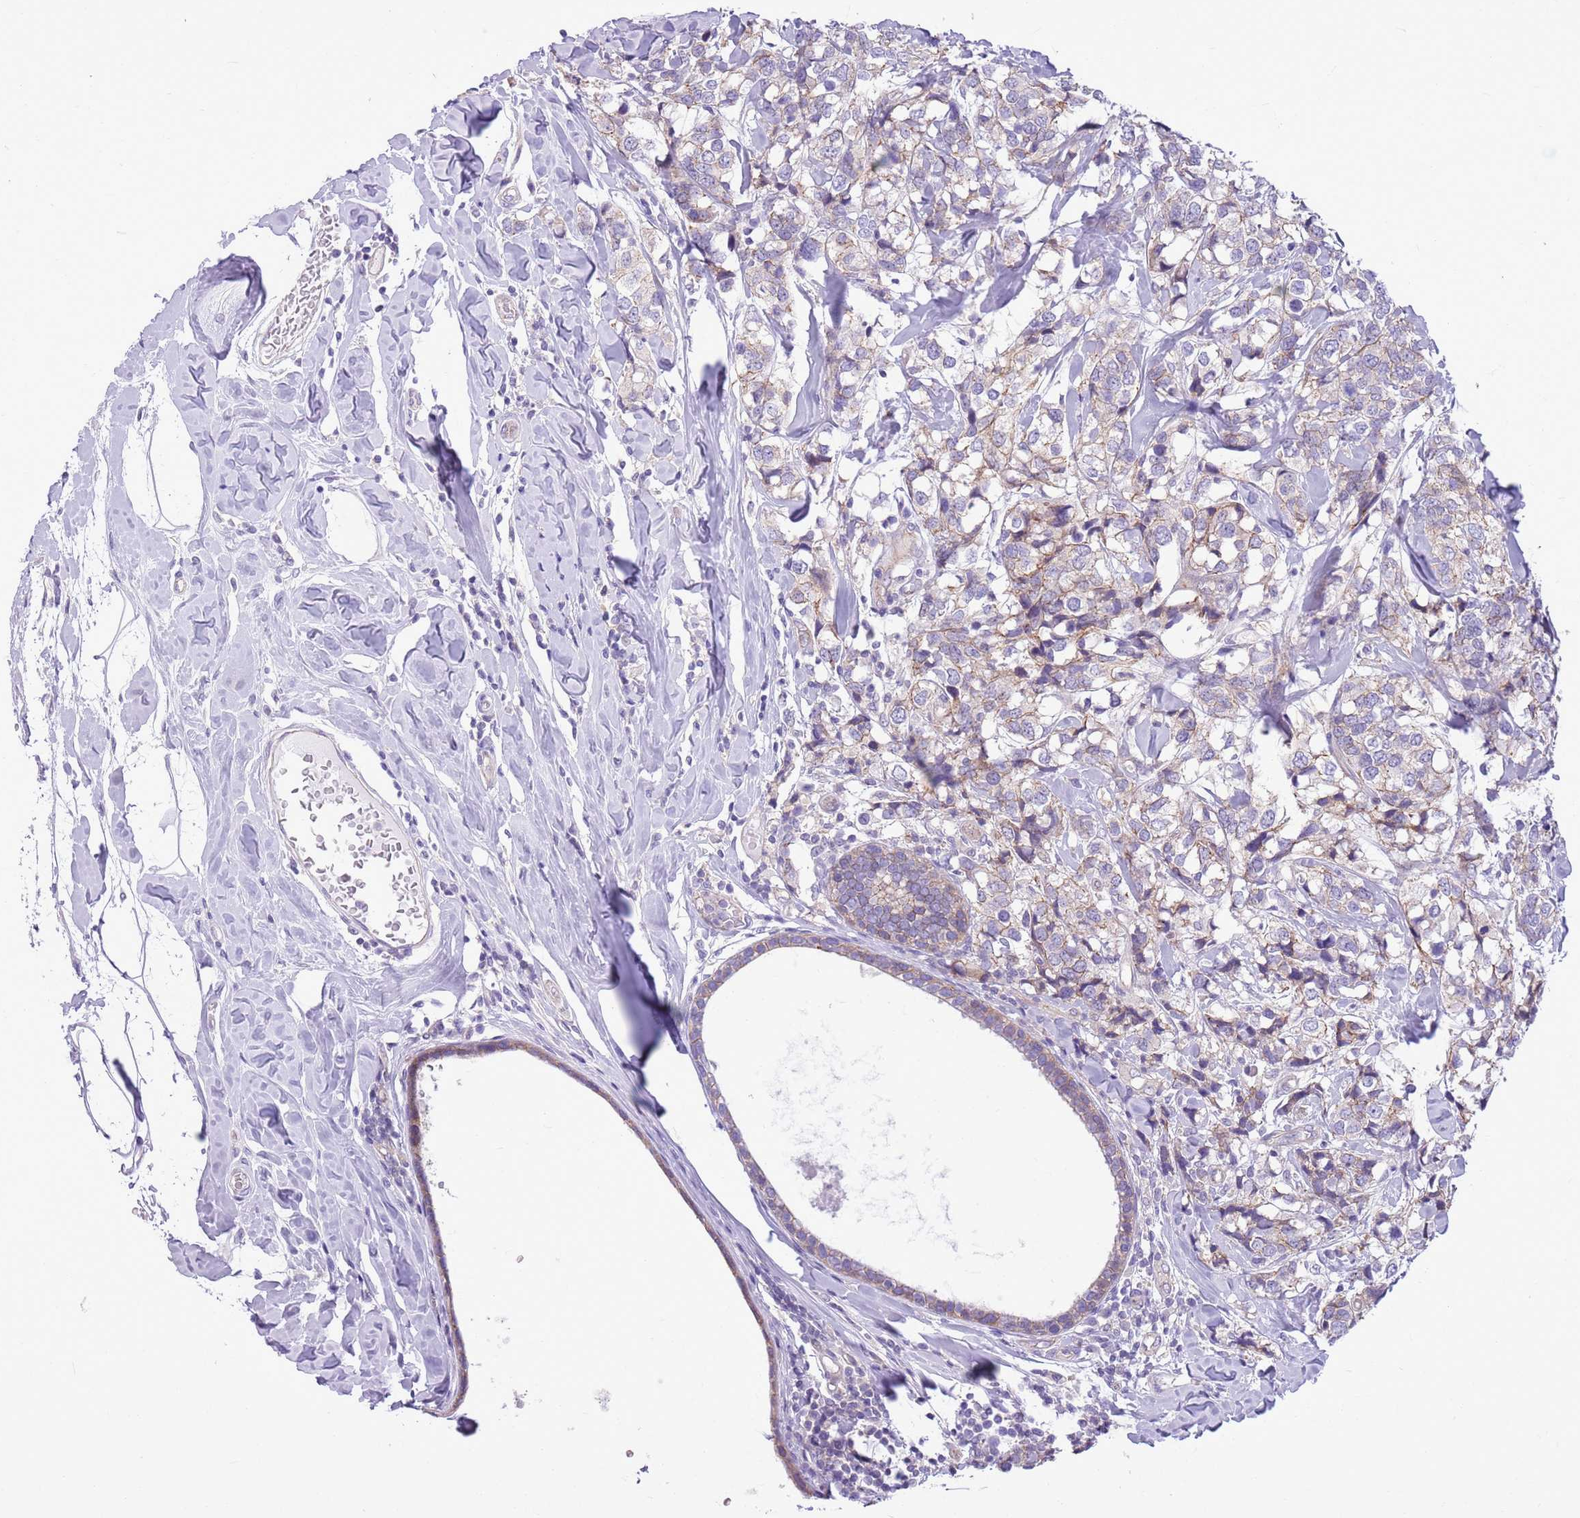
{"staining": {"intensity": "weak", "quantity": "25%-75%", "location": "cytoplasmic/membranous"}, "tissue": "breast cancer", "cell_type": "Tumor cells", "image_type": "cancer", "snomed": [{"axis": "morphology", "description": "Lobular carcinoma"}, {"axis": "topography", "description": "Breast"}], "caption": "This image exhibits IHC staining of breast cancer (lobular carcinoma), with low weak cytoplasmic/membranous positivity in approximately 25%-75% of tumor cells.", "gene": "PARP8", "patient": {"sex": "female", "age": 59}}